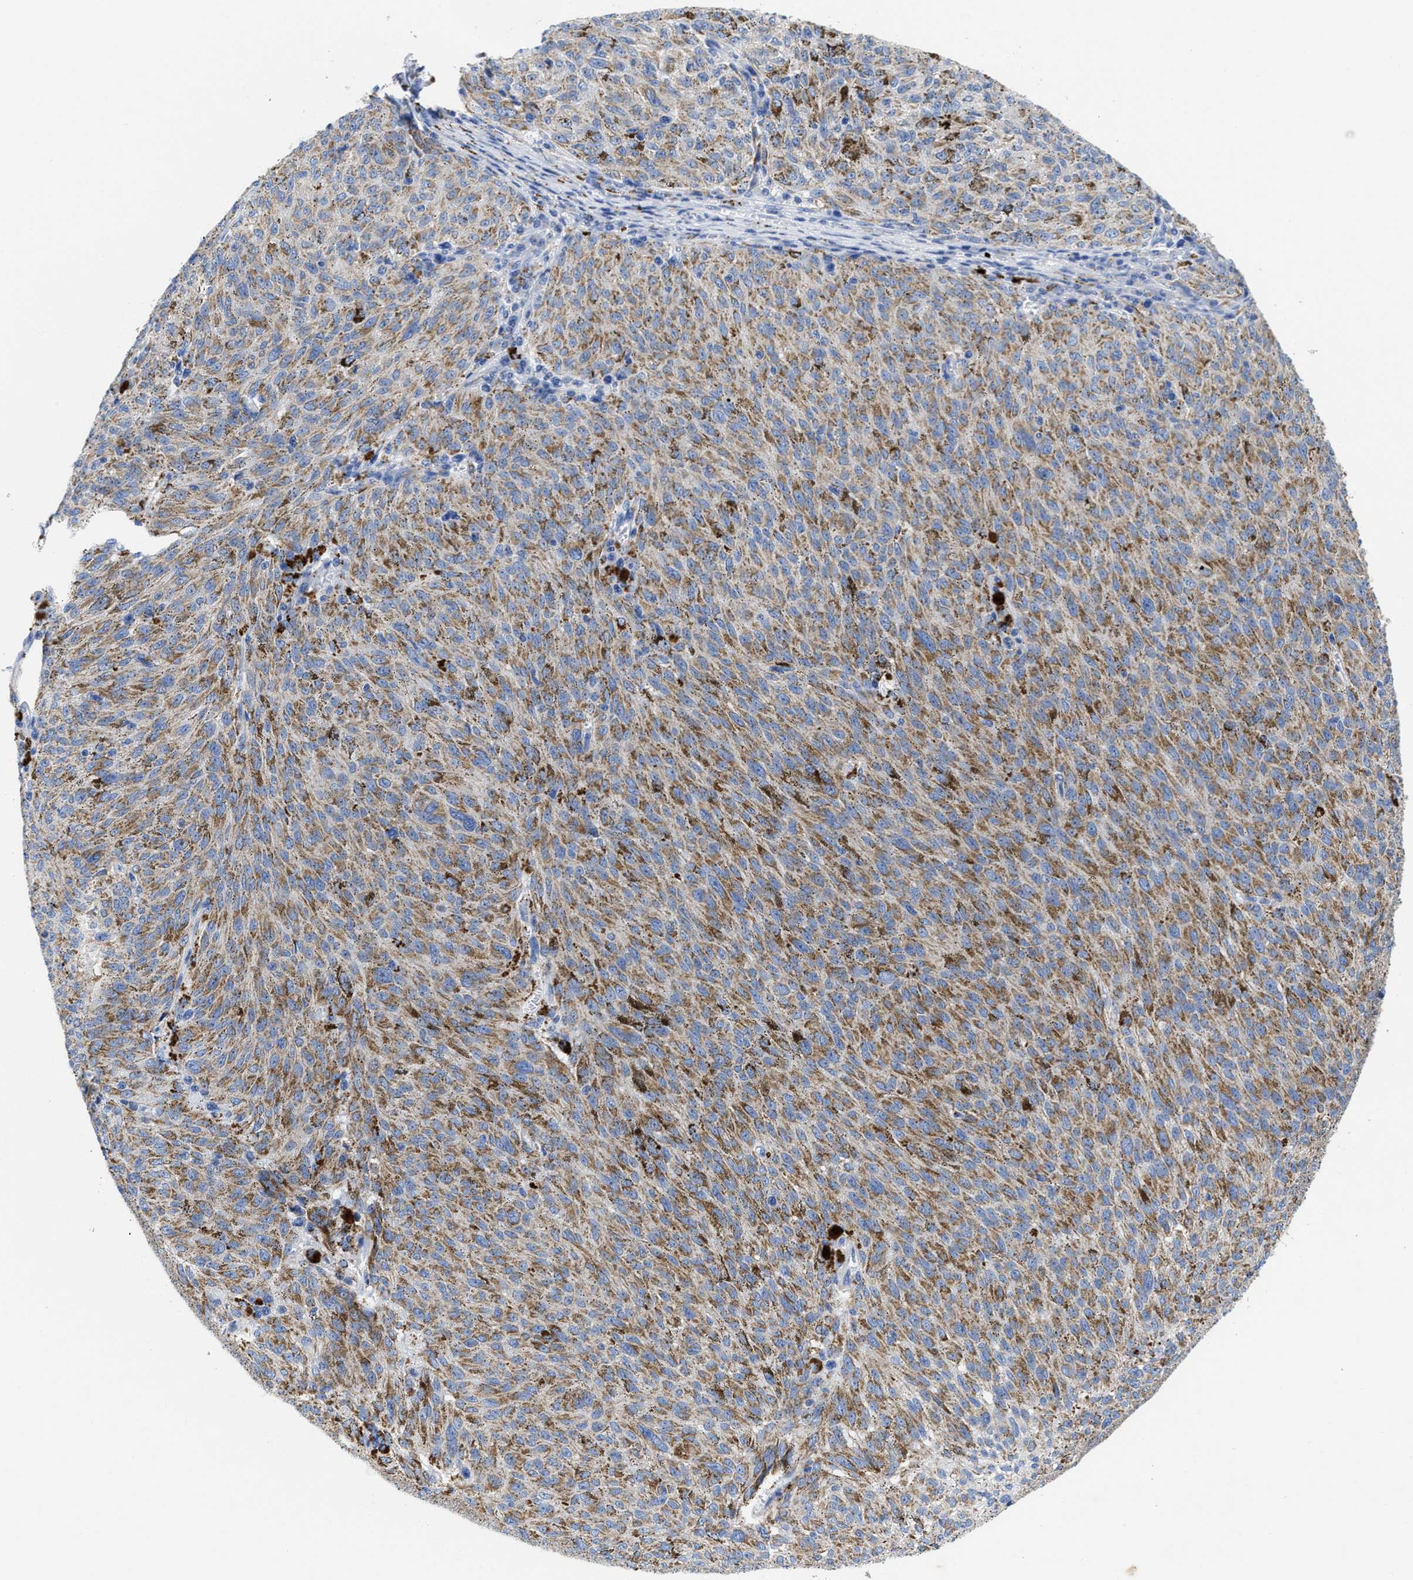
{"staining": {"intensity": "moderate", "quantity": ">75%", "location": "cytoplasmic/membranous"}, "tissue": "melanoma", "cell_type": "Tumor cells", "image_type": "cancer", "snomed": [{"axis": "morphology", "description": "Malignant melanoma, NOS"}, {"axis": "topography", "description": "Skin"}], "caption": "Malignant melanoma stained with a brown dye displays moderate cytoplasmic/membranous positive expression in about >75% of tumor cells.", "gene": "TBRG4", "patient": {"sex": "female", "age": 72}}